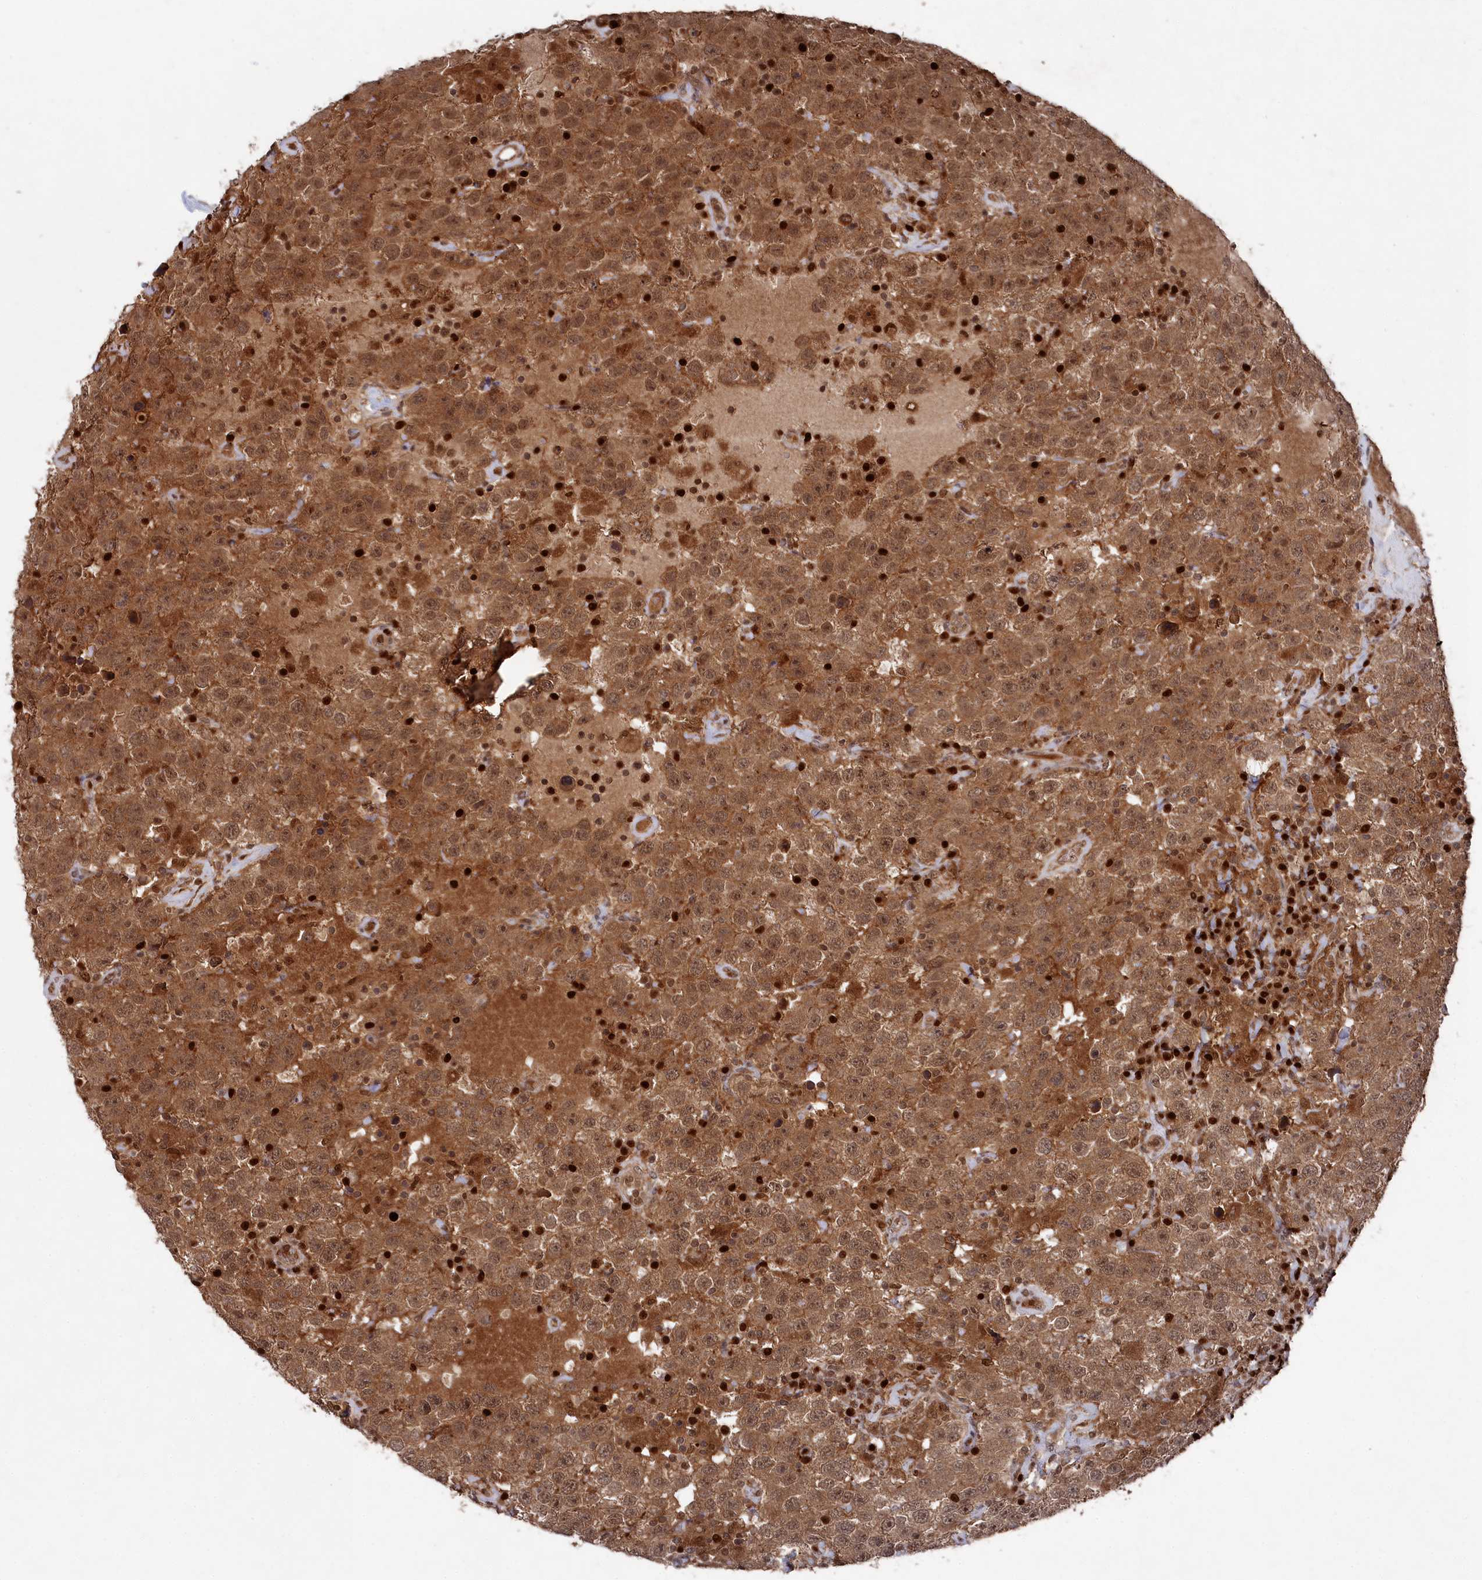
{"staining": {"intensity": "moderate", "quantity": ">75%", "location": "cytoplasmic/membranous,nuclear"}, "tissue": "testis cancer", "cell_type": "Tumor cells", "image_type": "cancer", "snomed": [{"axis": "morphology", "description": "Seminoma, NOS"}, {"axis": "topography", "description": "Testis"}], "caption": "Protein staining demonstrates moderate cytoplasmic/membranous and nuclear staining in about >75% of tumor cells in testis cancer.", "gene": "BORCS7", "patient": {"sex": "male", "age": 41}}